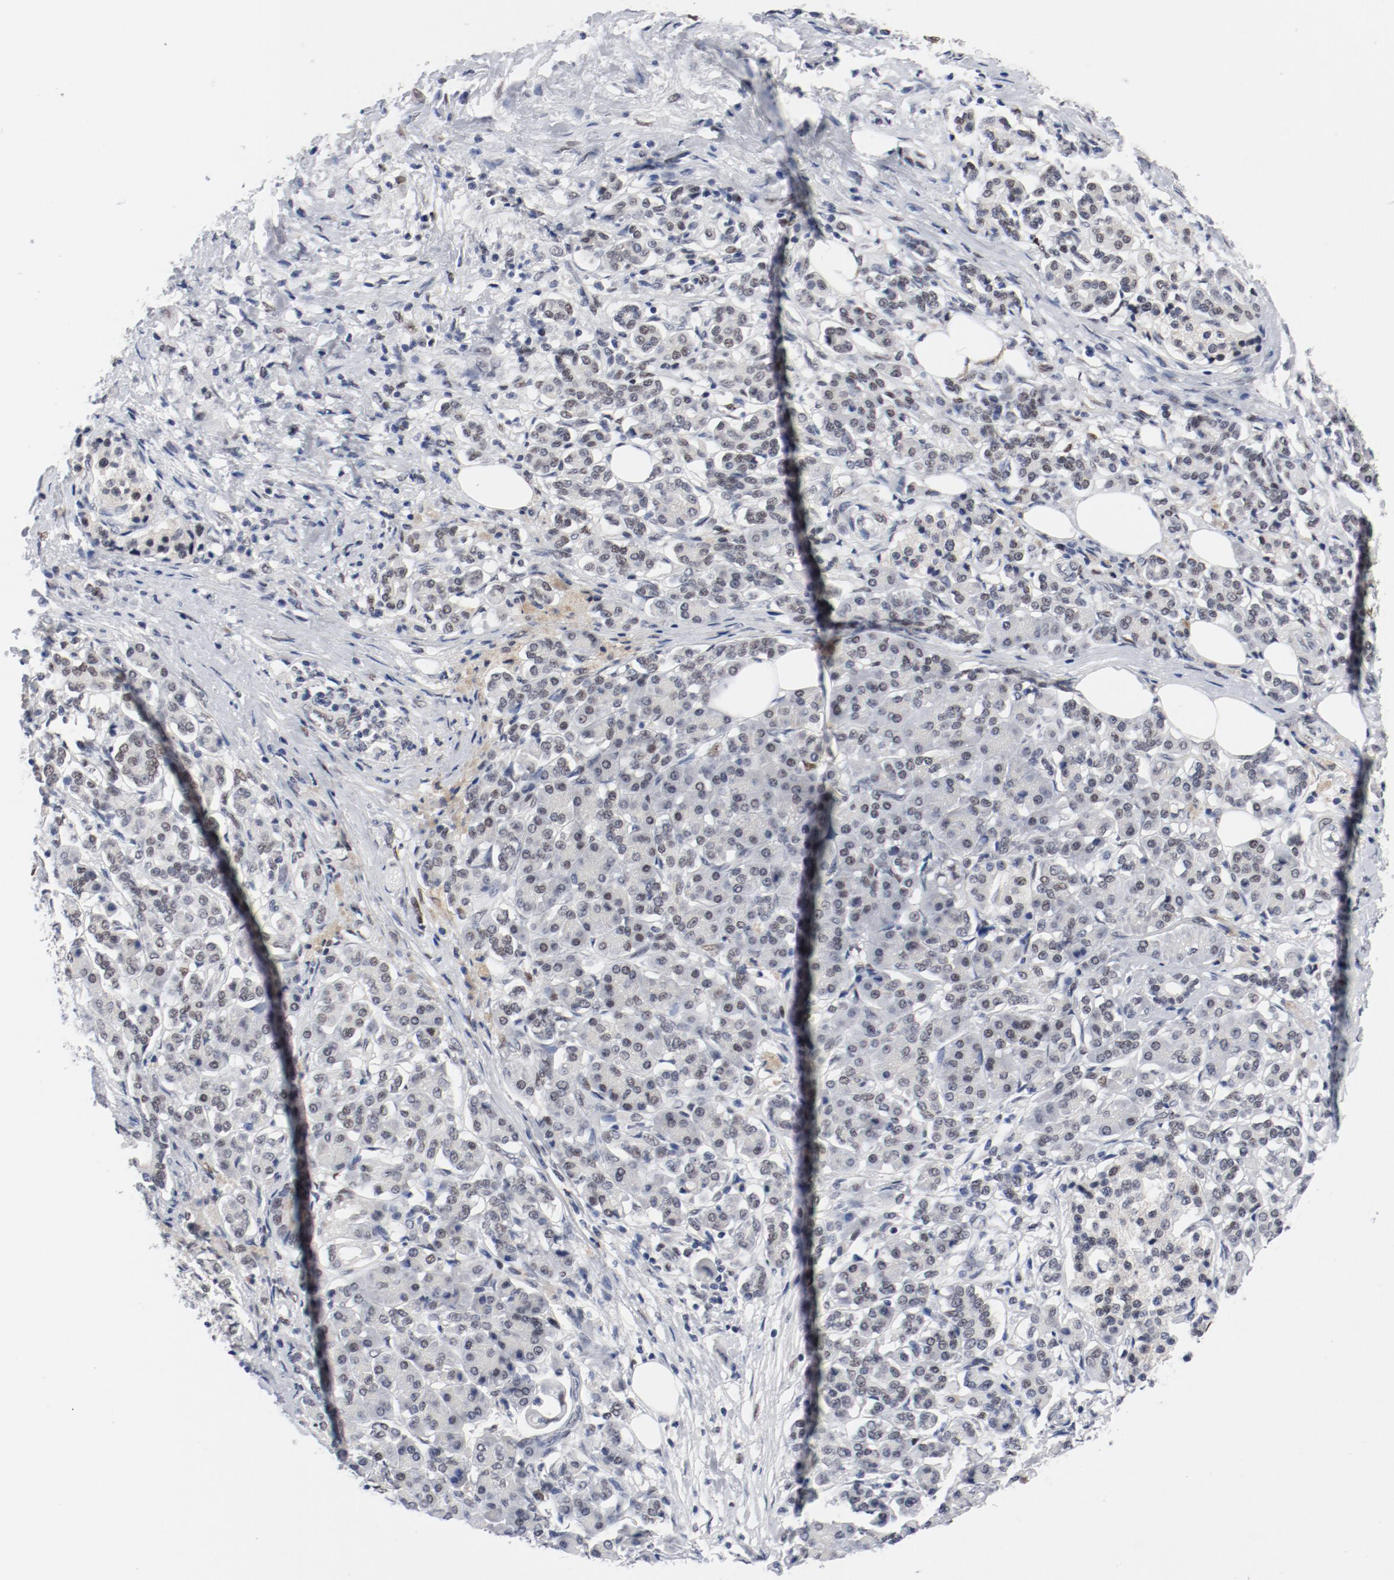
{"staining": {"intensity": "weak", "quantity": ">75%", "location": "nuclear"}, "tissue": "pancreatic cancer", "cell_type": "Tumor cells", "image_type": "cancer", "snomed": [{"axis": "morphology", "description": "Adenocarcinoma, NOS"}, {"axis": "topography", "description": "Pancreas"}], "caption": "Immunohistochemistry (DAB) staining of pancreatic adenocarcinoma demonstrates weak nuclear protein positivity in approximately >75% of tumor cells.", "gene": "ARNT", "patient": {"sex": "male", "age": 62}}